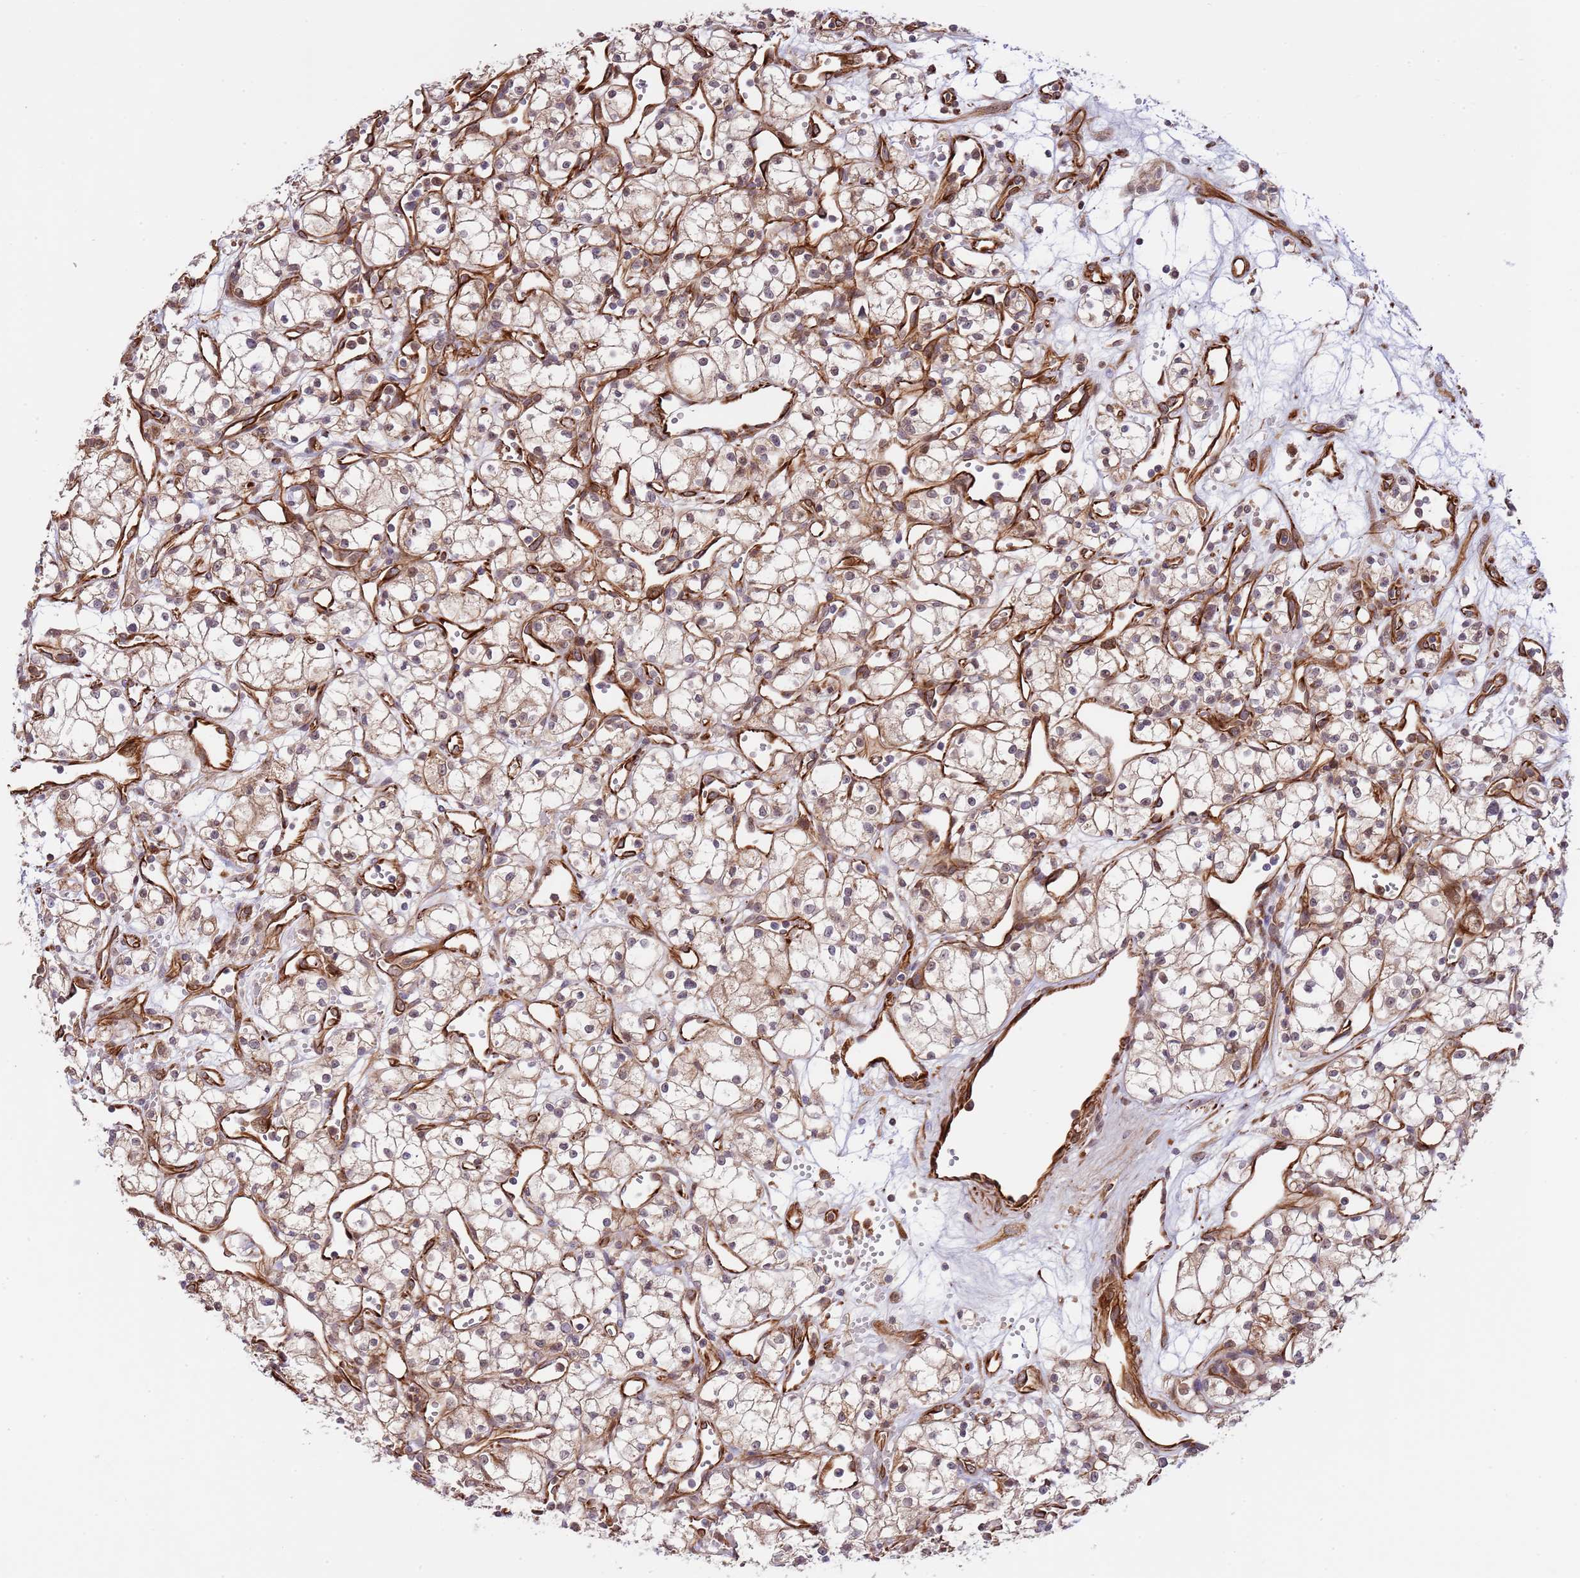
{"staining": {"intensity": "weak", "quantity": ">75%", "location": "cytoplasmic/membranous"}, "tissue": "renal cancer", "cell_type": "Tumor cells", "image_type": "cancer", "snomed": [{"axis": "morphology", "description": "Adenocarcinoma, NOS"}, {"axis": "topography", "description": "Kidney"}], "caption": "Immunohistochemical staining of renal cancer (adenocarcinoma) demonstrates low levels of weak cytoplasmic/membranous protein staining in about >75% of tumor cells. (DAB IHC, brown staining for protein, blue staining for nuclei).", "gene": "NEK3", "patient": {"sex": "male", "age": 59}}